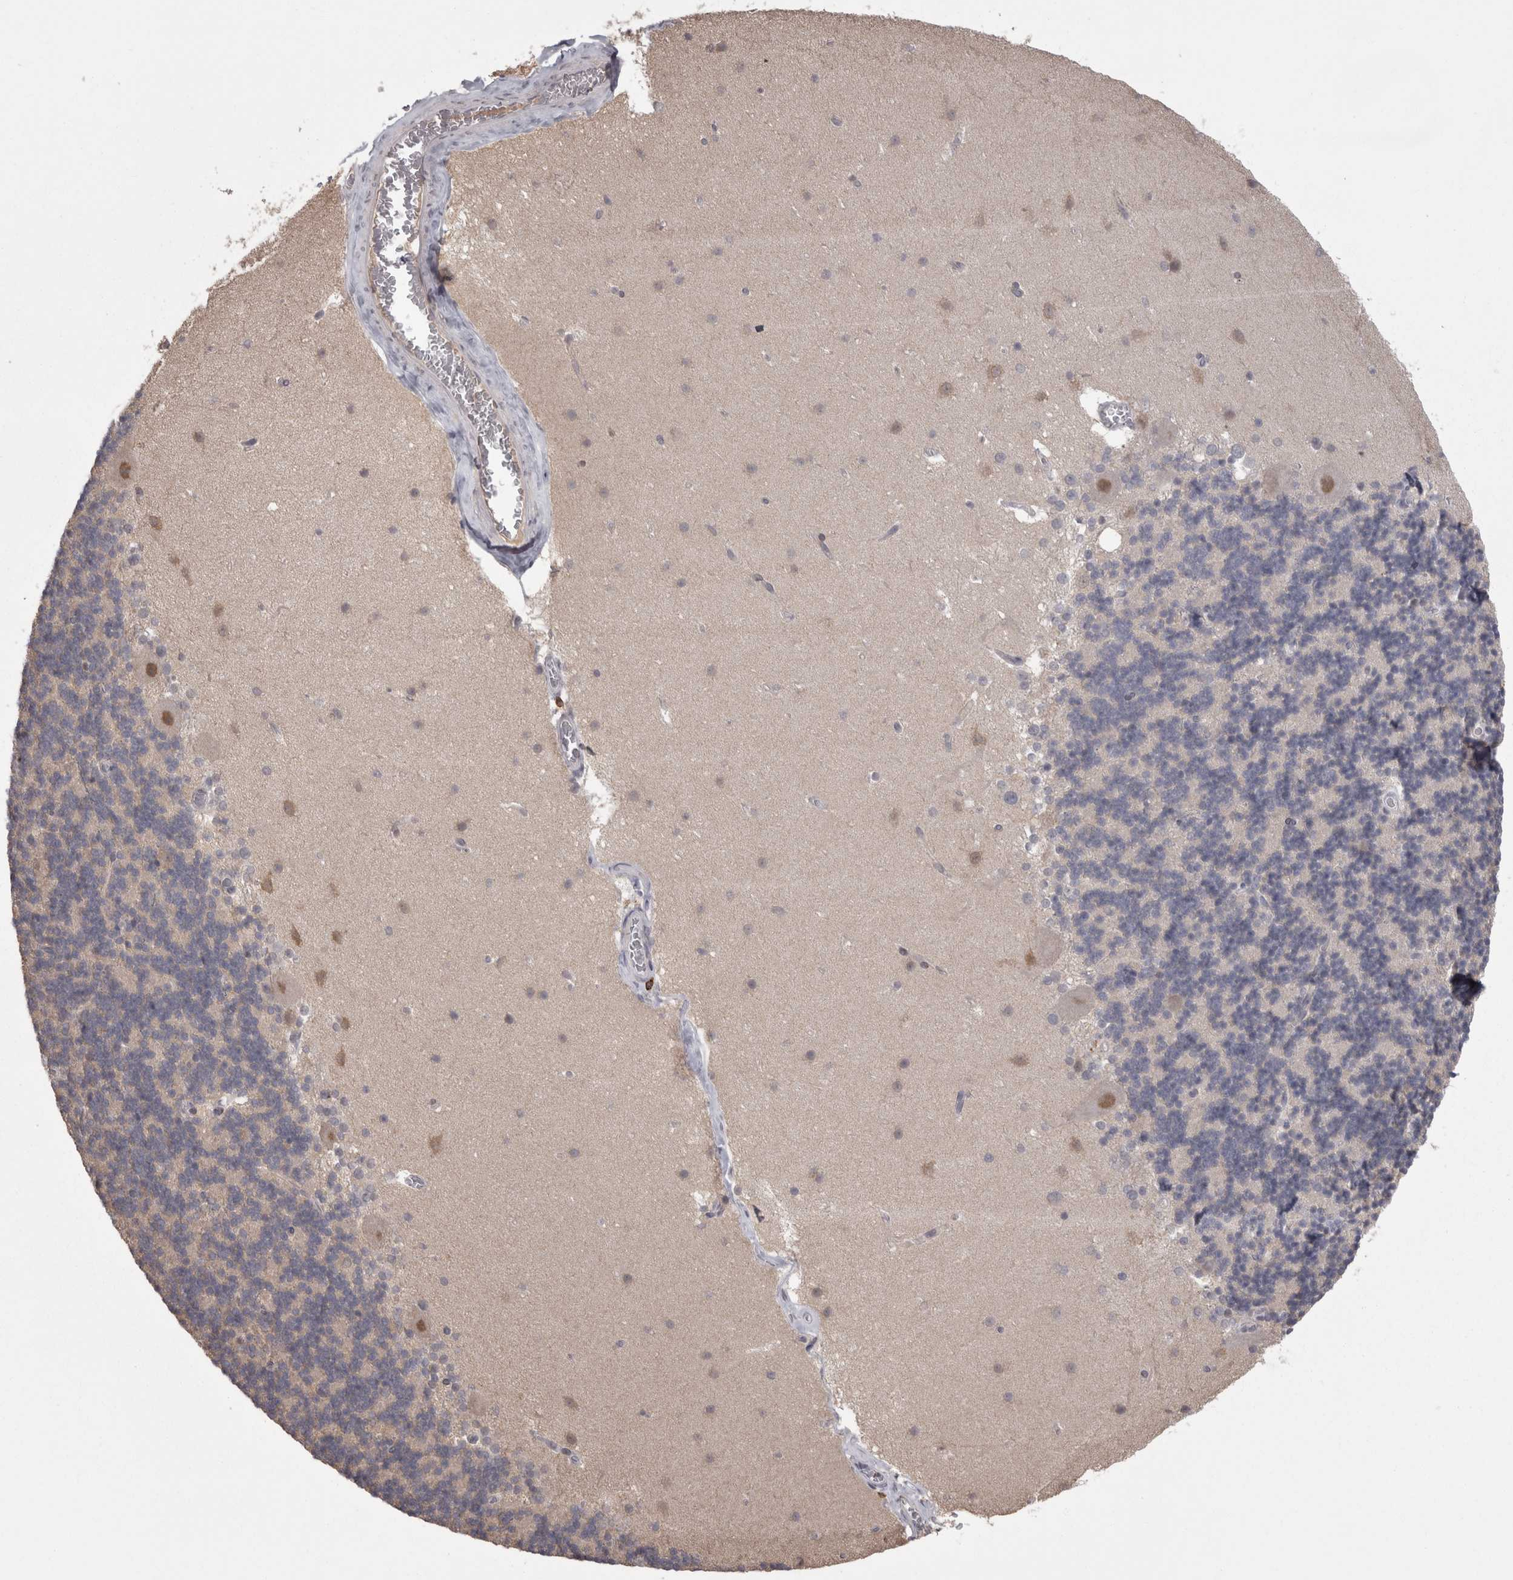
{"staining": {"intensity": "negative", "quantity": "none", "location": "none"}, "tissue": "cerebellum", "cell_type": "Cells in granular layer", "image_type": "normal", "snomed": [{"axis": "morphology", "description": "Normal tissue, NOS"}, {"axis": "topography", "description": "Cerebellum"}], "caption": "Immunohistochemistry (IHC) of benign human cerebellum exhibits no expression in cells in granular layer.", "gene": "SKAP1", "patient": {"sex": "female", "age": 19}}